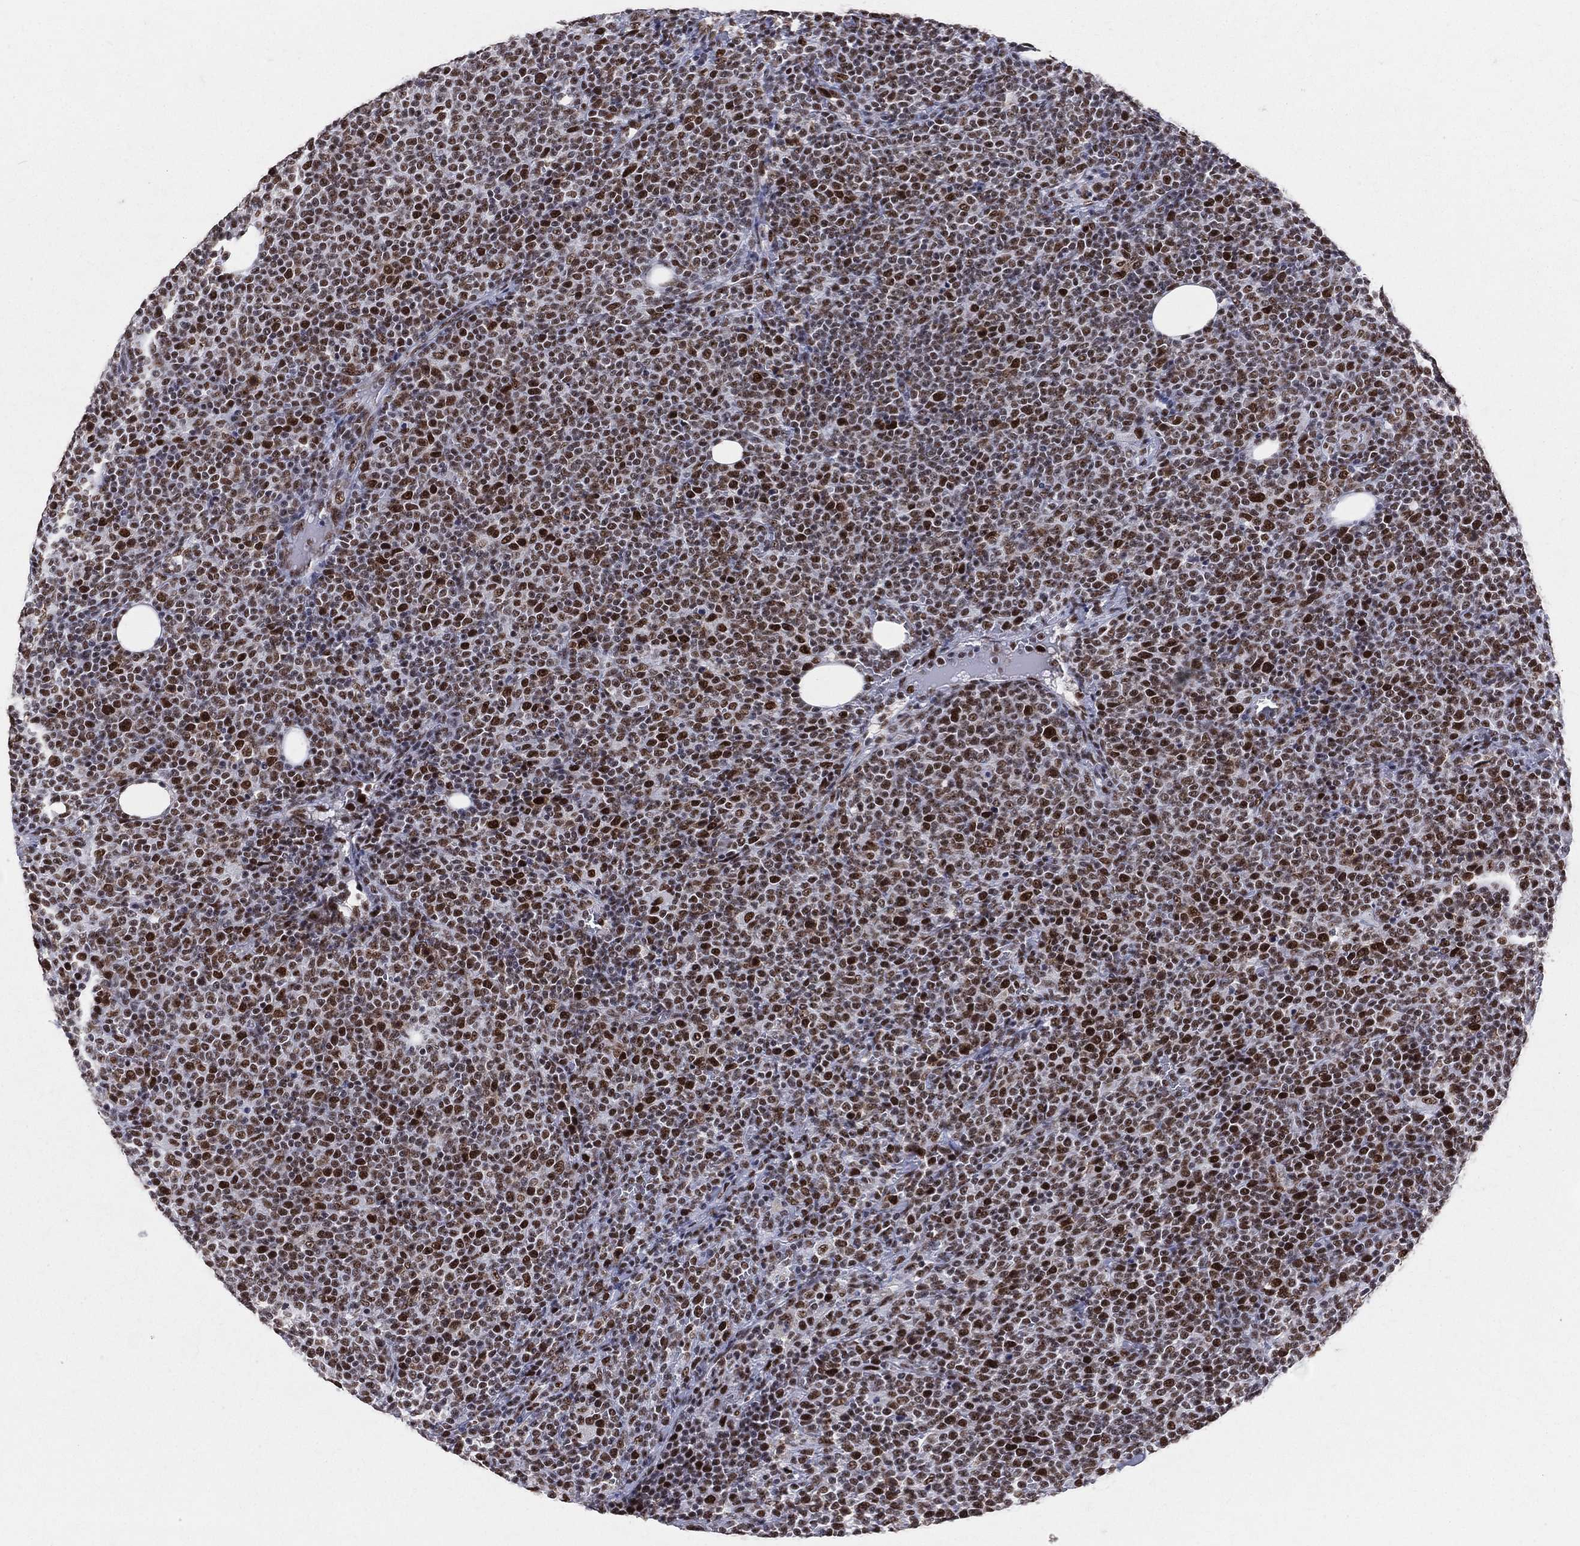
{"staining": {"intensity": "strong", "quantity": ">75%", "location": "nuclear"}, "tissue": "lymphoma", "cell_type": "Tumor cells", "image_type": "cancer", "snomed": [{"axis": "morphology", "description": "Malignant lymphoma, non-Hodgkin's type, High grade"}, {"axis": "topography", "description": "Lymph node"}], "caption": "Human malignant lymphoma, non-Hodgkin's type (high-grade) stained for a protein (brown) displays strong nuclear positive staining in about >75% of tumor cells.", "gene": "CDK7", "patient": {"sex": "male", "age": 61}}